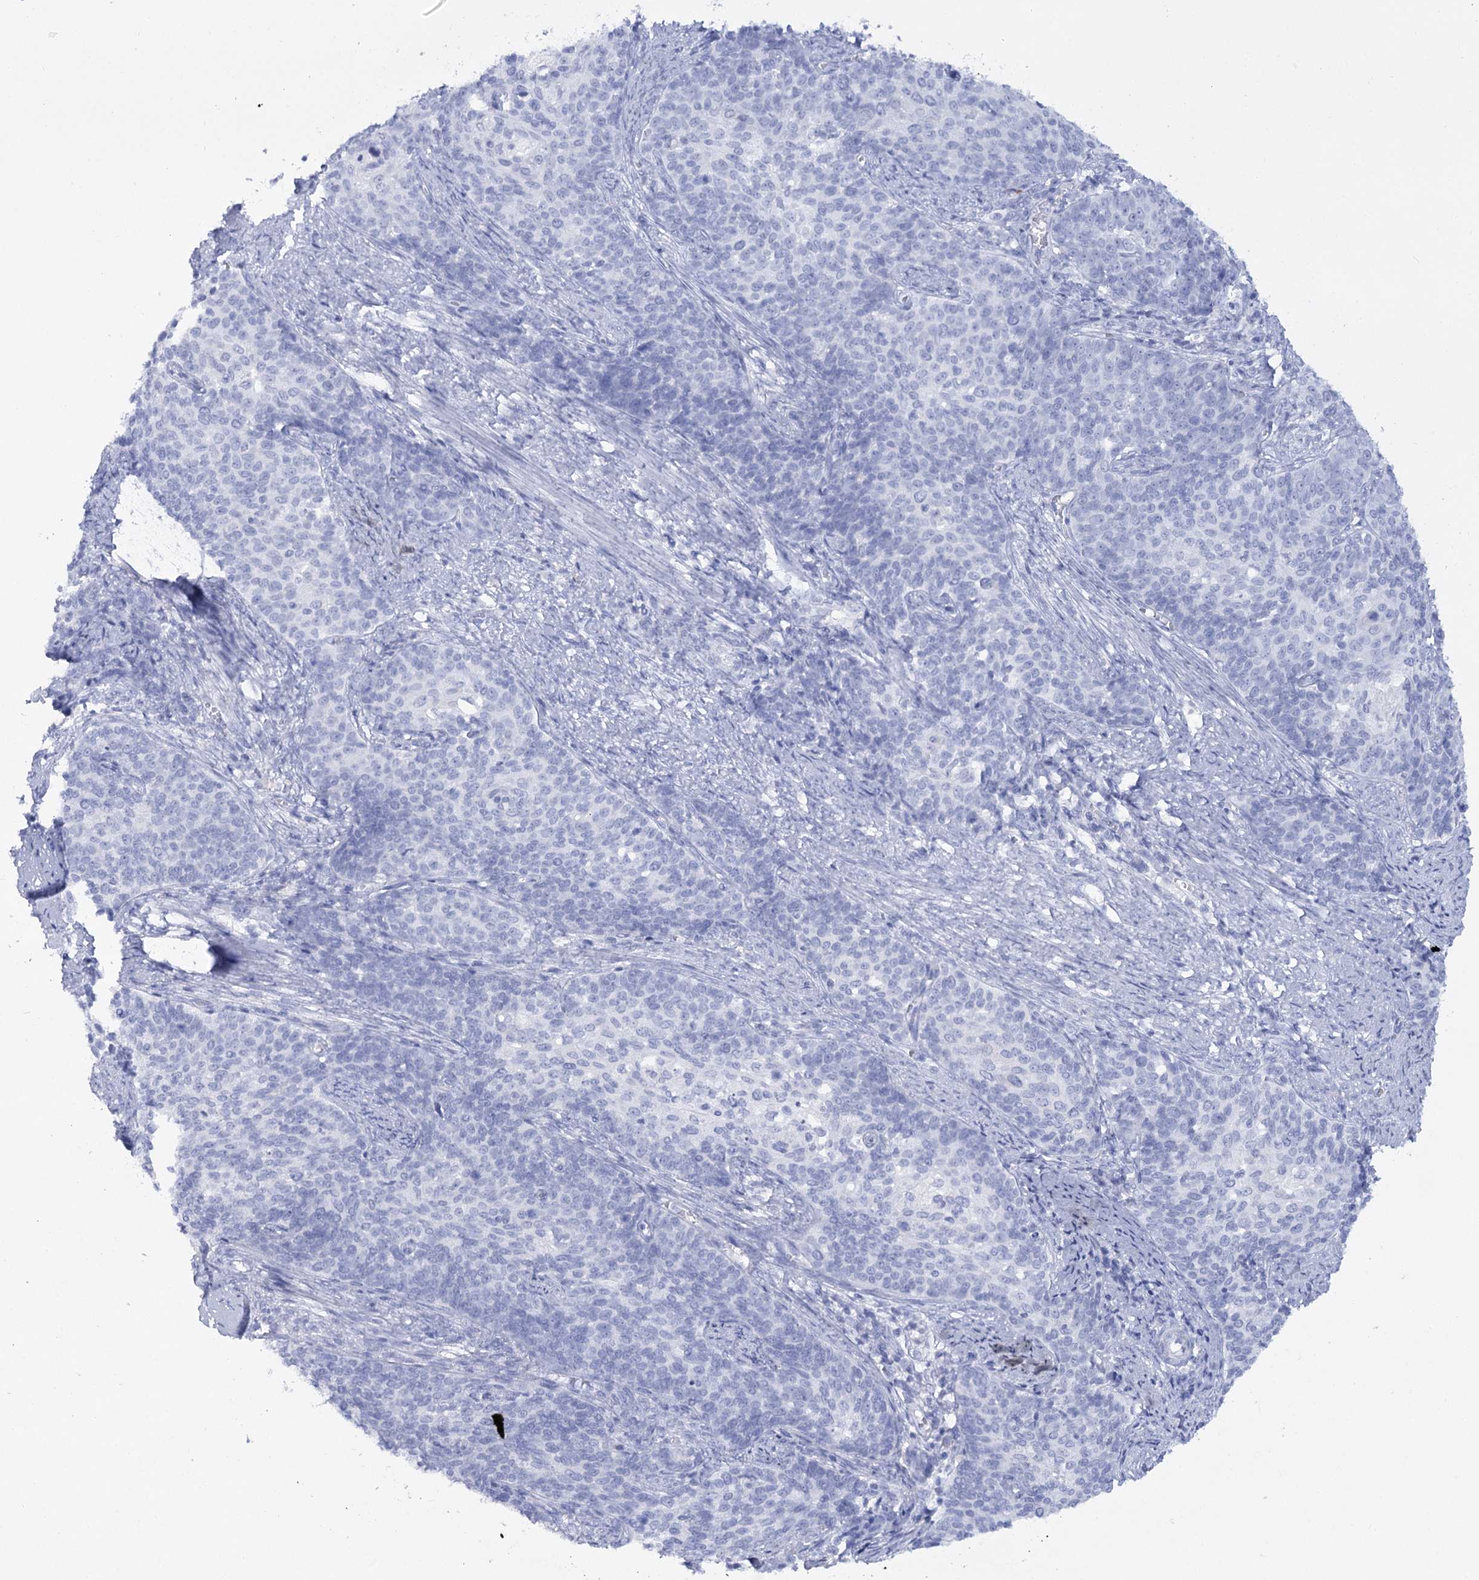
{"staining": {"intensity": "negative", "quantity": "none", "location": "none"}, "tissue": "cervical cancer", "cell_type": "Tumor cells", "image_type": "cancer", "snomed": [{"axis": "morphology", "description": "Squamous cell carcinoma, NOS"}, {"axis": "topography", "description": "Cervix"}], "caption": "Immunohistochemical staining of cervical squamous cell carcinoma demonstrates no significant positivity in tumor cells.", "gene": "RNF186", "patient": {"sex": "female", "age": 39}}